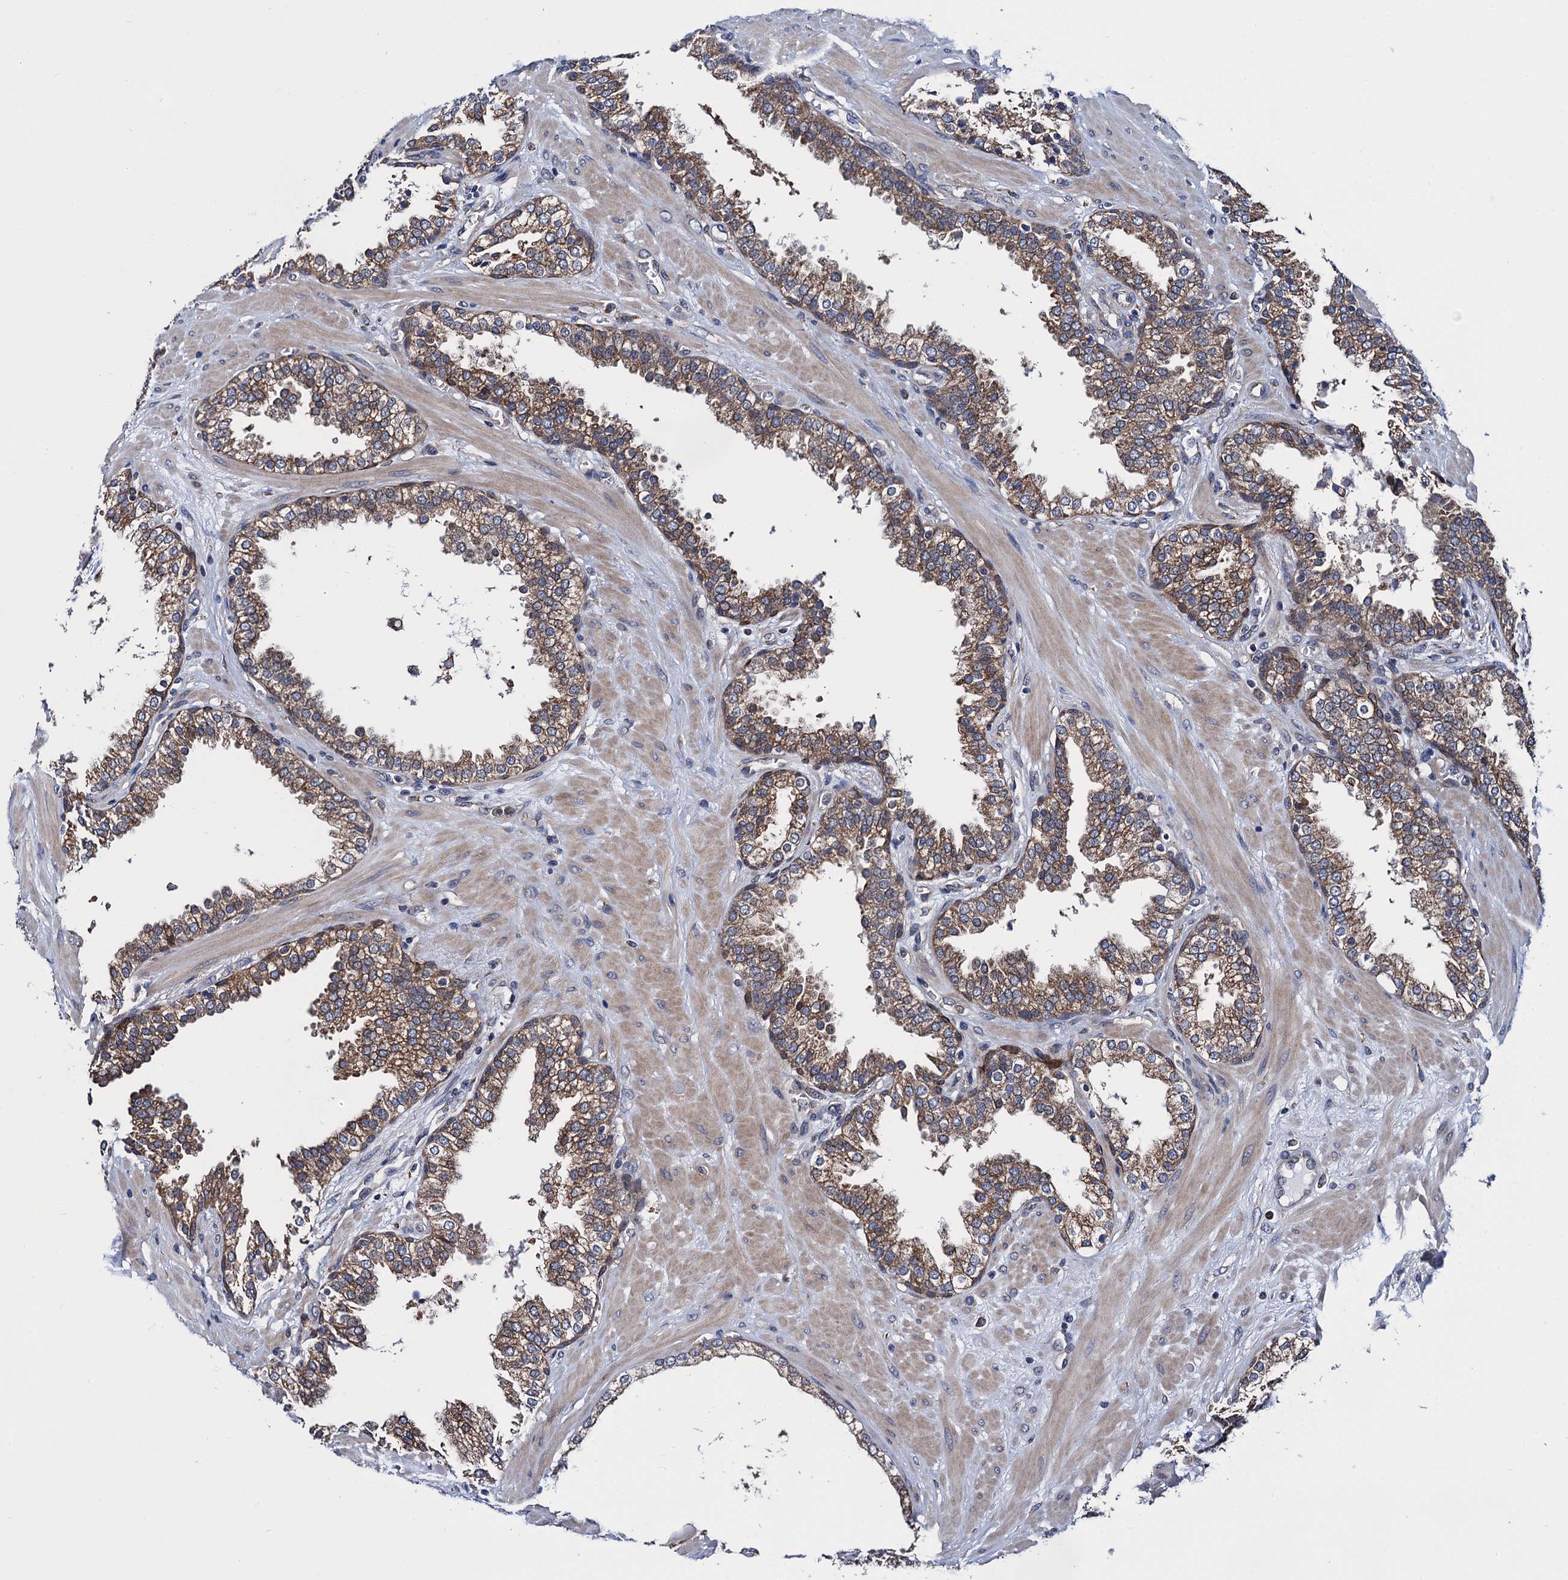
{"staining": {"intensity": "moderate", "quantity": ">75%", "location": "cytoplasmic/membranous"}, "tissue": "prostate", "cell_type": "Glandular cells", "image_type": "normal", "snomed": [{"axis": "morphology", "description": "Normal tissue, NOS"}, {"axis": "topography", "description": "Prostate"}], "caption": "Immunohistochemical staining of unremarkable prostate exhibits >75% levels of moderate cytoplasmic/membranous protein staining in about >75% of glandular cells. (Stains: DAB in brown, nuclei in blue, Microscopy: brightfield microscopy at high magnification).", "gene": "PGLS", "patient": {"sex": "male", "age": 51}}